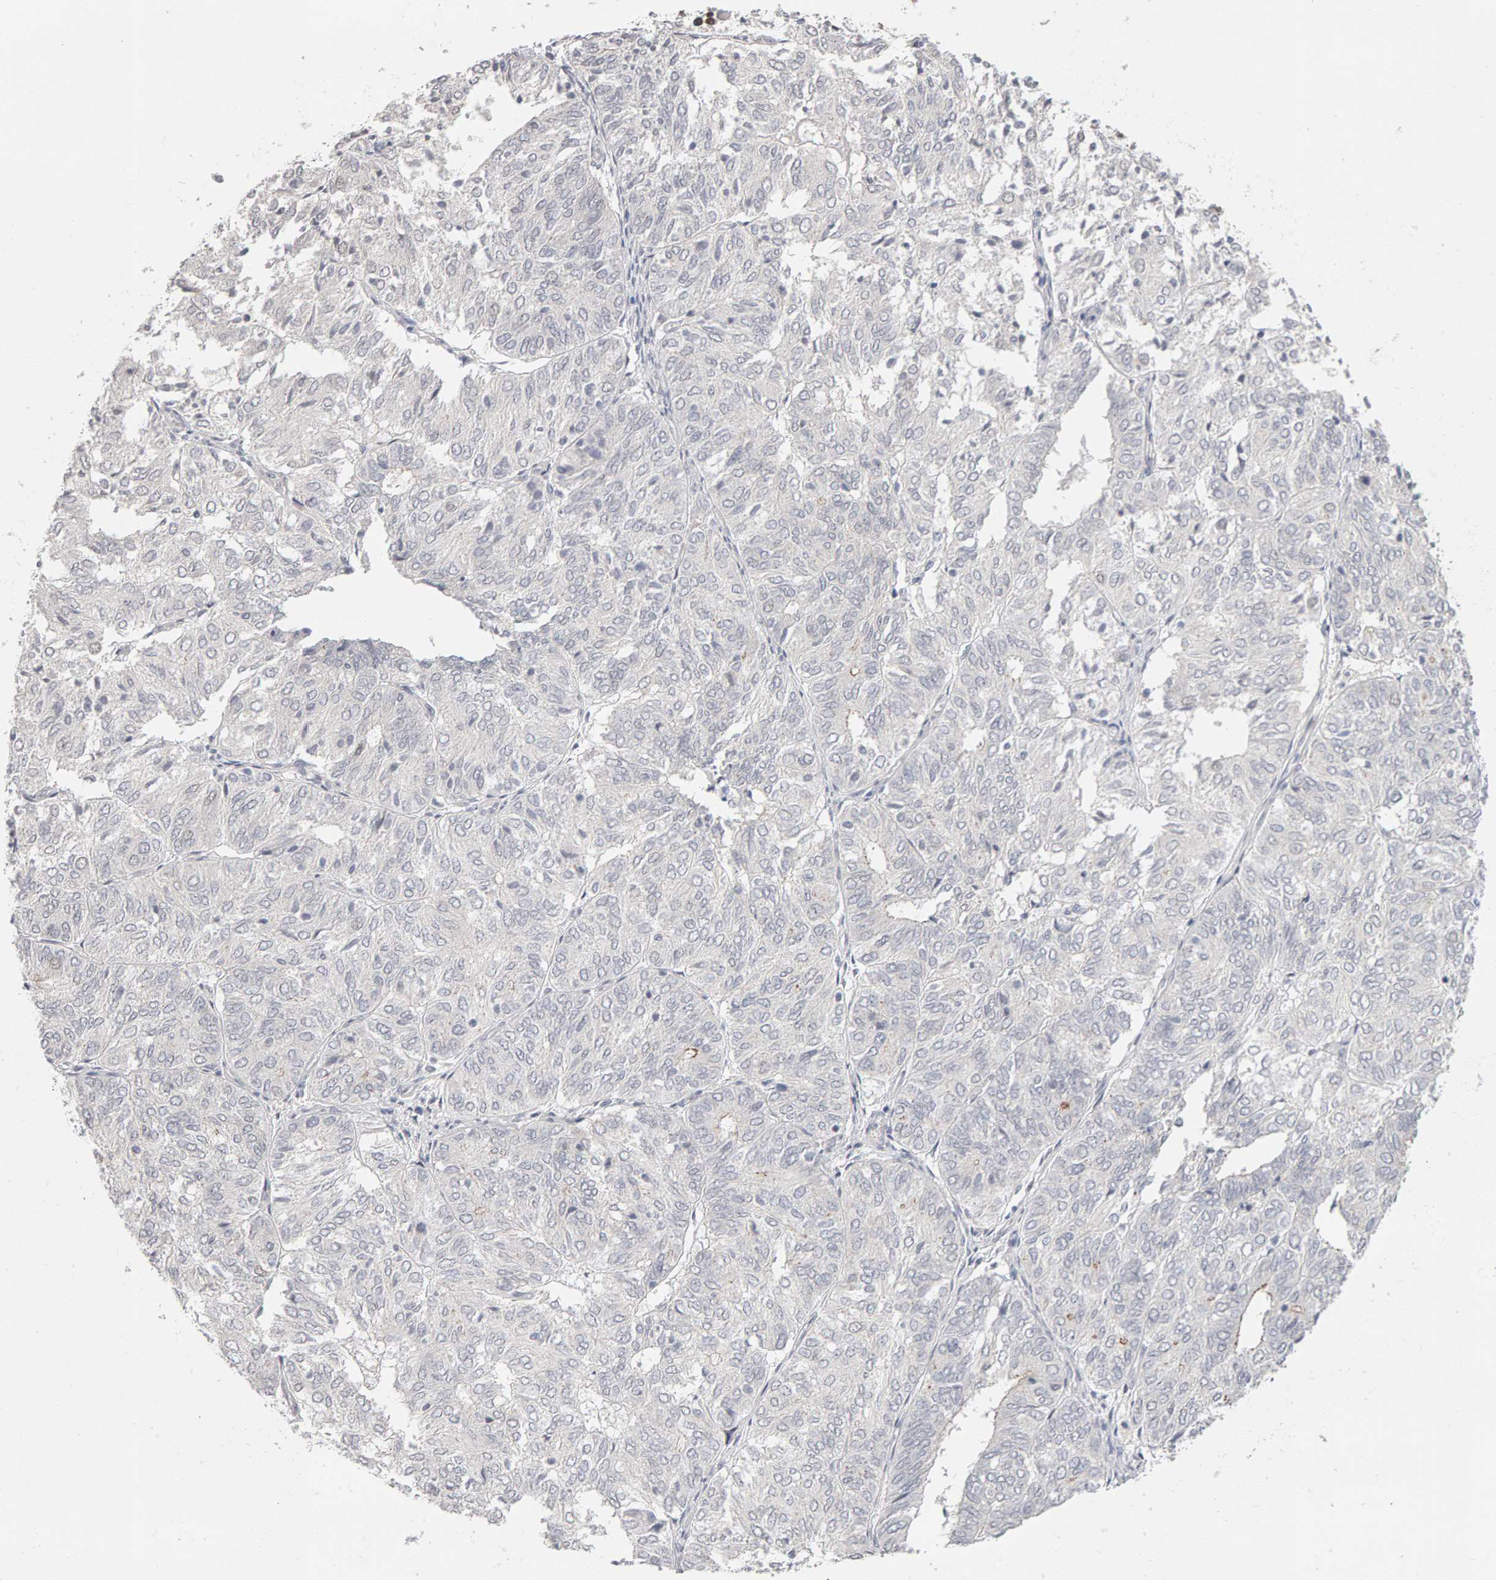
{"staining": {"intensity": "moderate", "quantity": "<25%", "location": "cytoplasmic/membranous"}, "tissue": "endometrial cancer", "cell_type": "Tumor cells", "image_type": "cancer", "snomed": [{"axis": "morphology", "description": "Adenocarcinoma, NOS"}, {"axis": "topography", "description": "Uterus"}], "caption": "Human endometrial cancer stained for a protein (brown) exhibits moderate cytoplasmic/membranous positive staining in about <25% of tumor cells.", "gene": "HNF4A", "patient": {"sex": "female", "age": 60}}